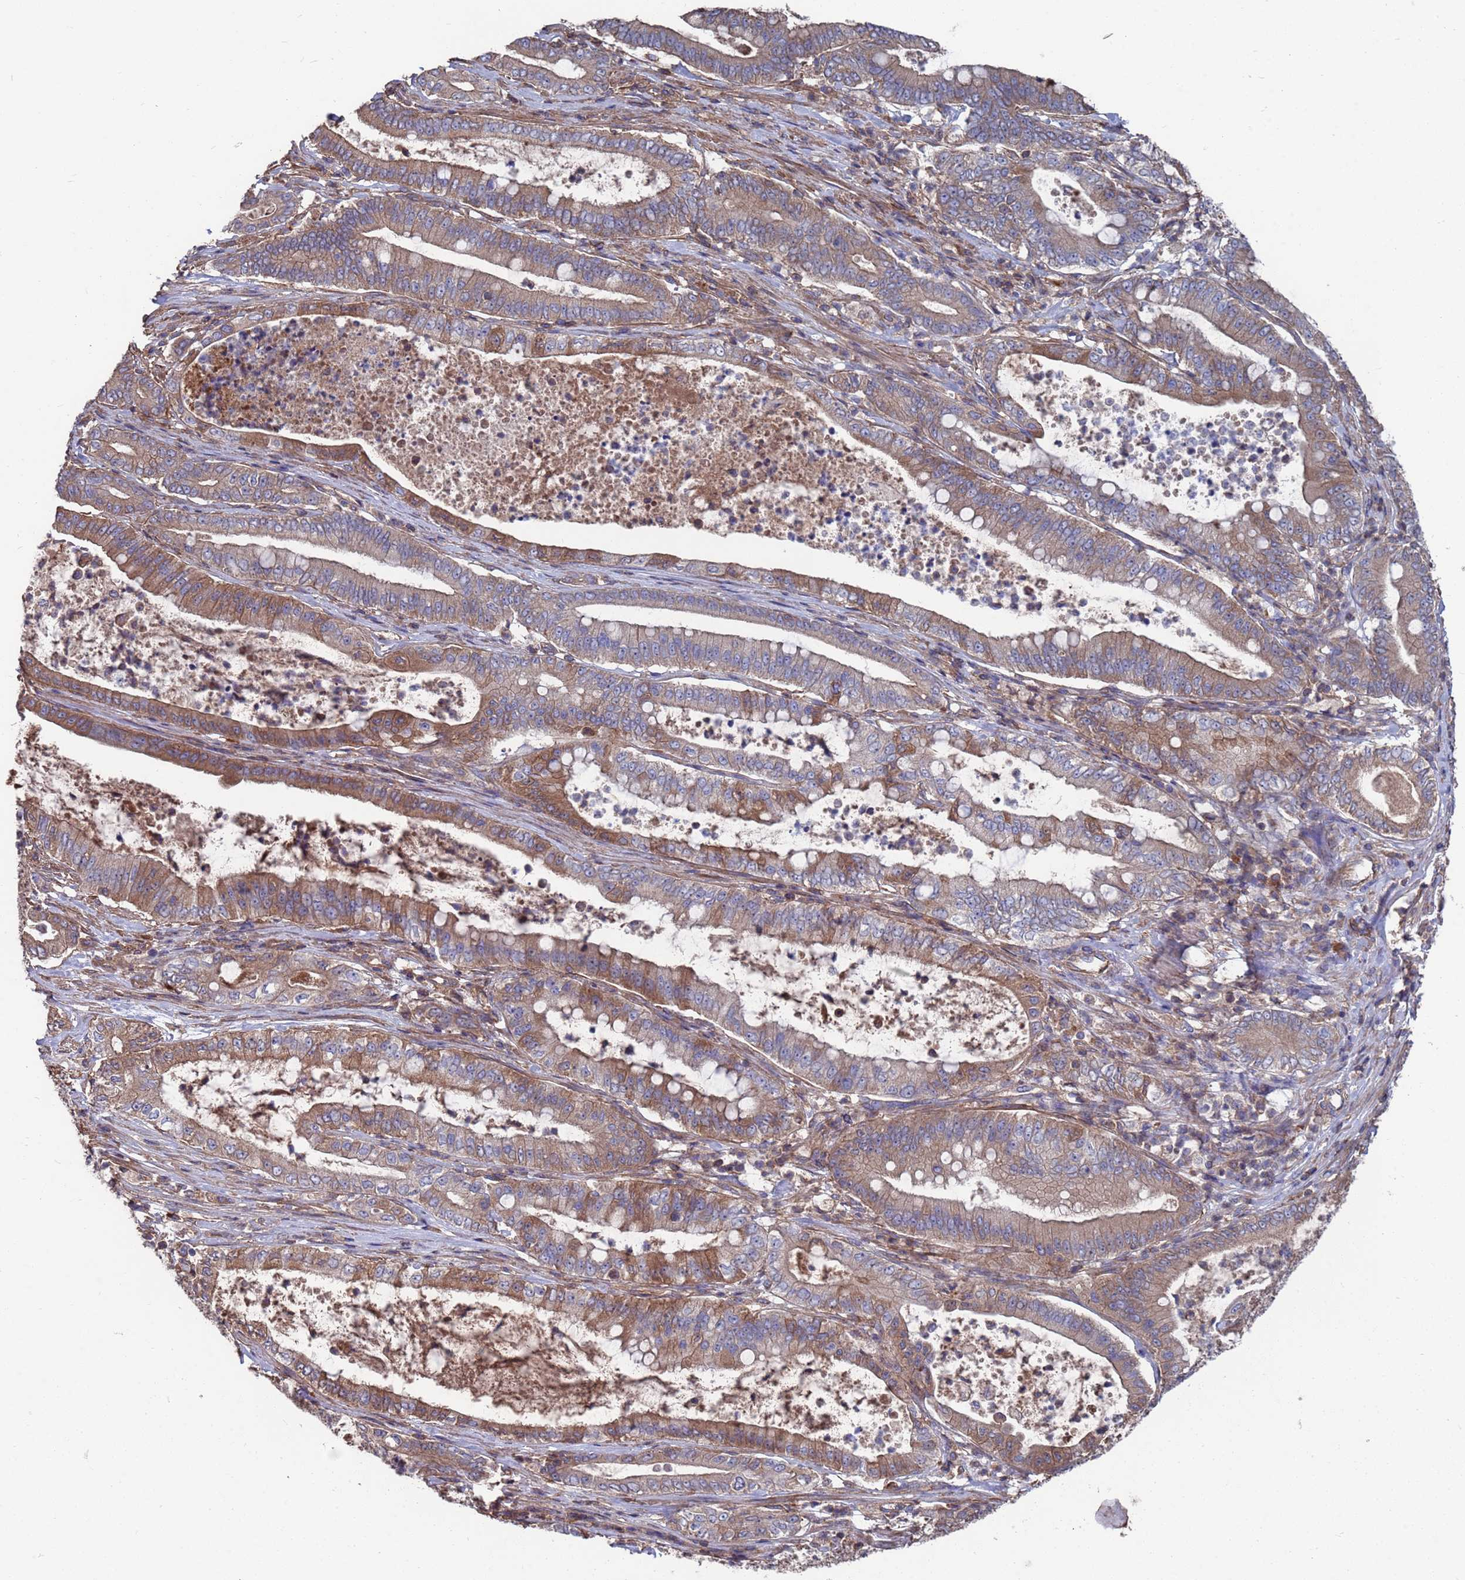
{"staining": {"intensity": "moderate", "quantity": ">75%", "location": "cytoplasmic/membranous"}, "tissue": "pancreatic cancer", "cell_type": "Tumor cells", "image_type": "cancer", "snomed": [{"axis": "morphology", "description": "Adenocarcinoma, NOS"}, {"axis": "topography", "description": "Pancreas"}], "caption": "Immunohistochemical staining of human pancreatic cancer exhibits medium levels of moderate cytoplasmic/membranous expression in approximately >75% of tumor cells.", "gene": "PYCR1", "patient": {"sex": "male", "age": 71}}